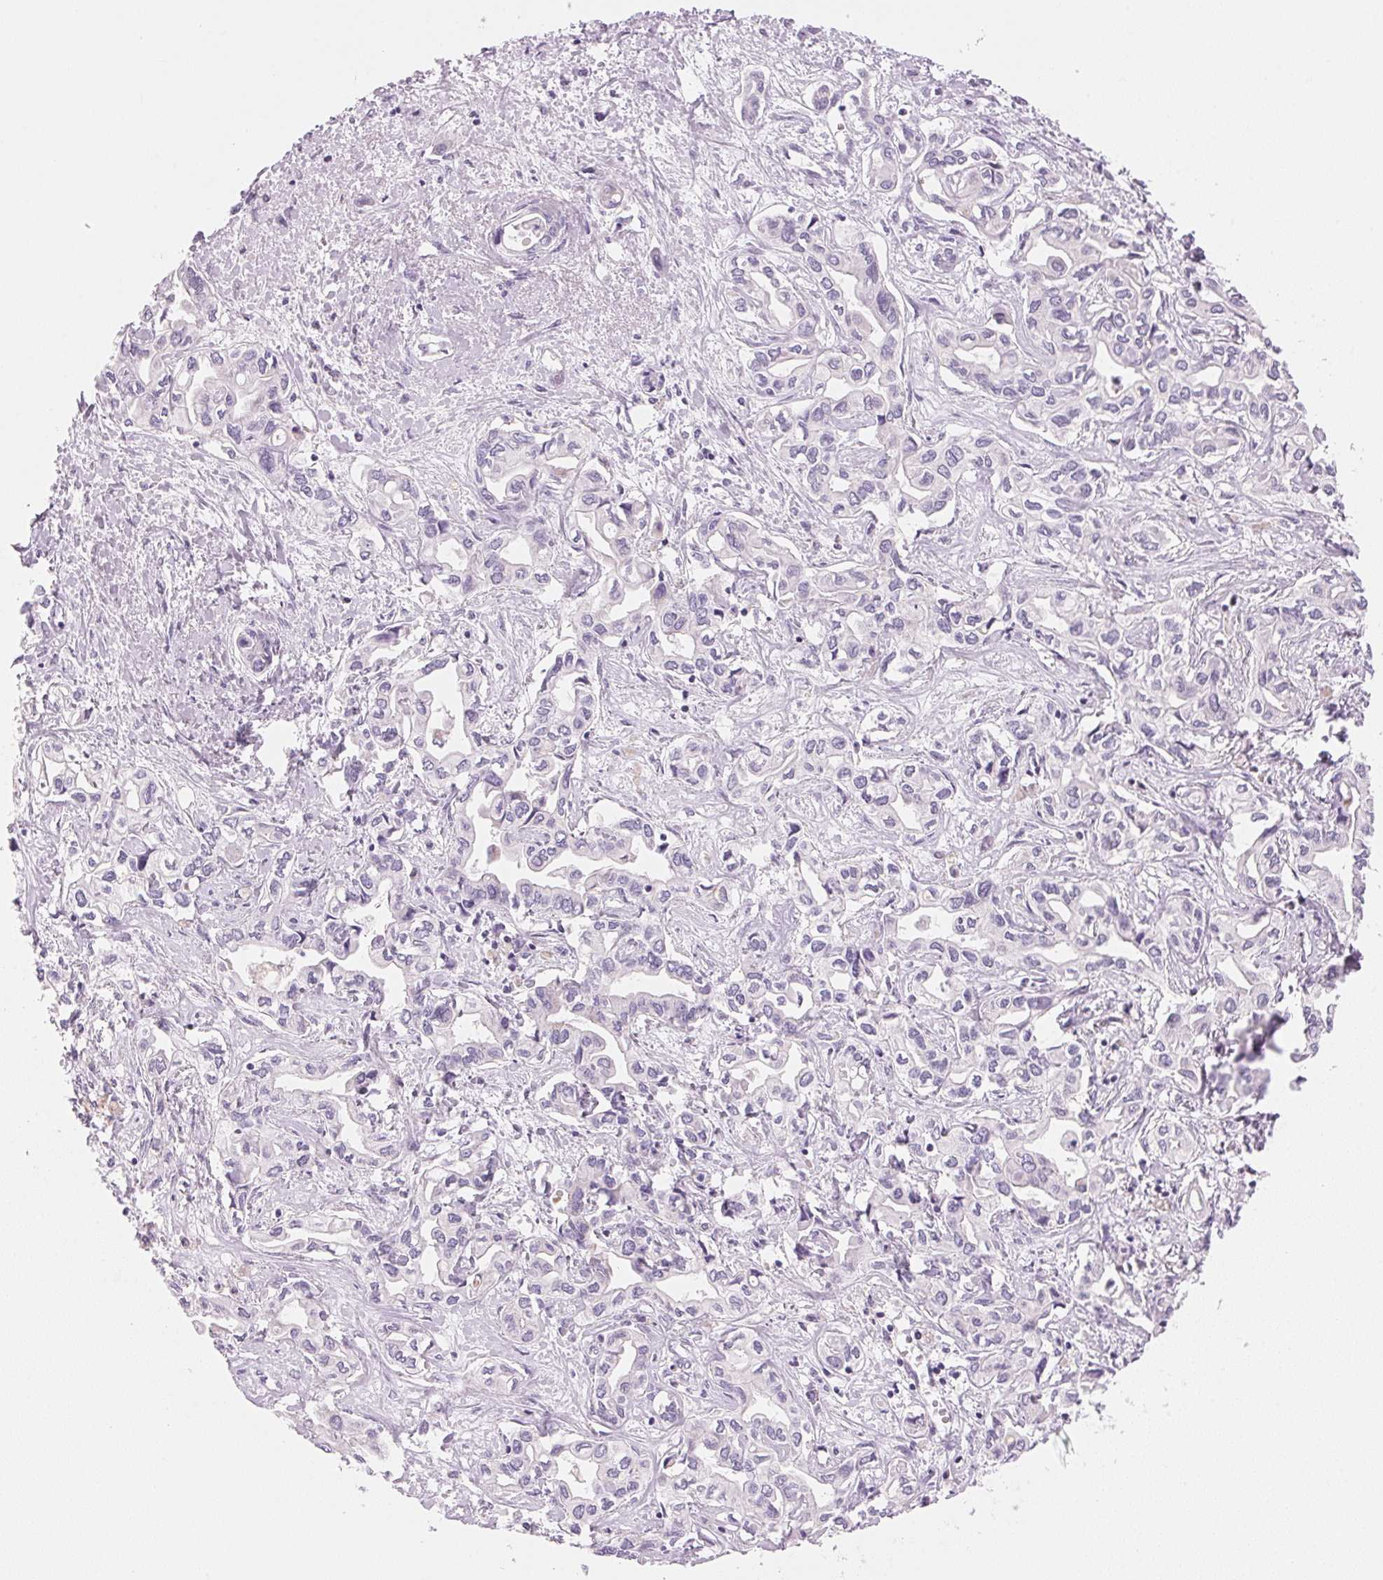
{"staining": {"intensity": "negative", "quantity": "none", "location": "none"}, "tissue": "liver cancer", "cell_type": "Tumor cells", "image_type": "cancer", "snomed": [{"axis": "morphology", "description": "Cholangiocarcinoma"}, {"axis": "topography", "description": "Liver"}], "caption": "High magnification brightfield microscopy of cholangiocarcinoma (liver) stained with DAB (3,3'-diaminobenzidine) (brown) and counterstained with hematoxylin (blue): tumor cells show no significant expression. The staining was performed using DAB to visualize the protein expression in brown, while the nuclei were stained in blue with hematoxylin (Magnification: 20x).", "gene": "CYP11B1", "patient": {"sex": "female", "age": 64}}